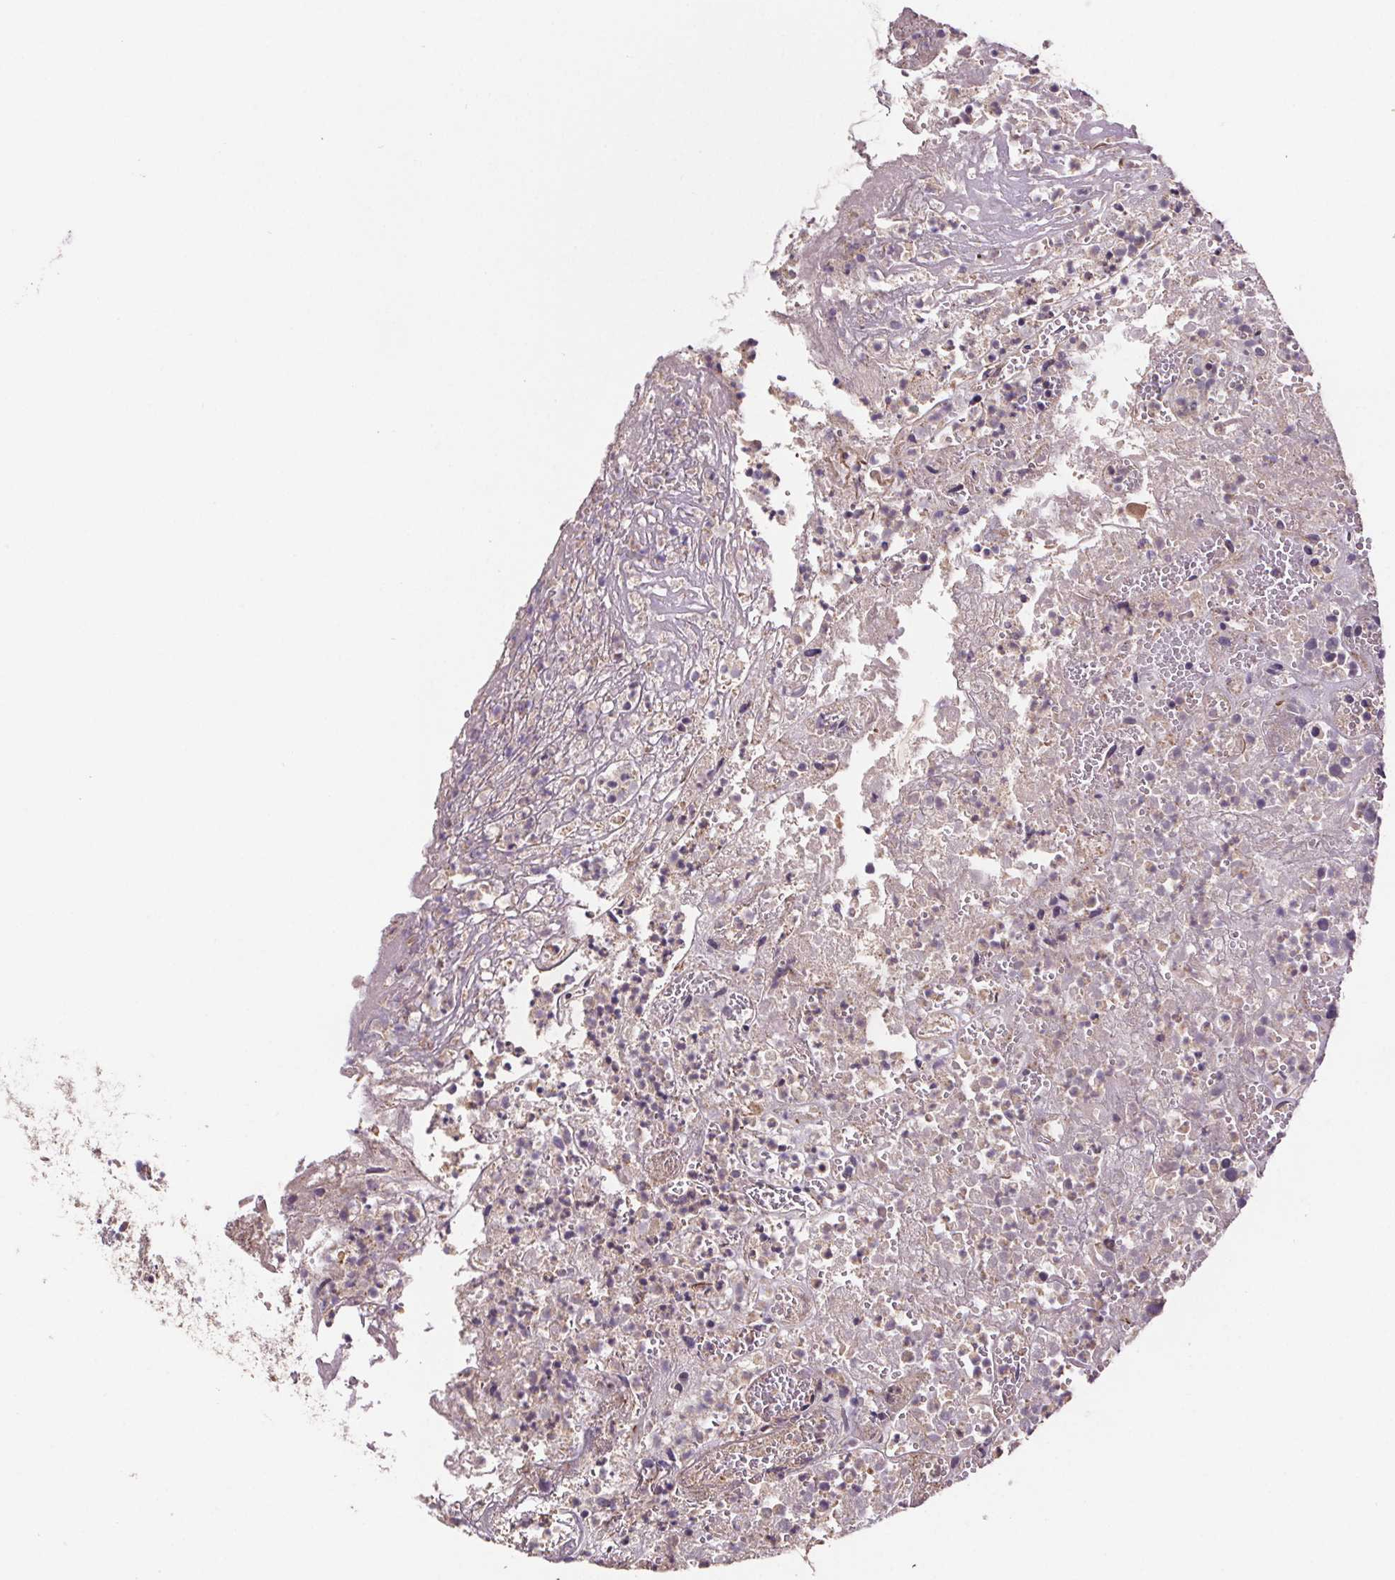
{"staining": {"intensity": "negative", "quantity": "none", "location": "none"}, "tissue": "colorectal cancer", "cell_type": "Tumor cells", "image_type": "cancer", "snomed": [{"axis": "morphology", "description": "Adenocarcinoma, NOS"}, {"axis": "topography", "description": "Colon"}], "caption": "An image of human colorectal cancer (adenocarcinoma) is negative for staining in tumor cells.", "gene": "CLN3", "patient": {"sex": "female", "age": 86}}